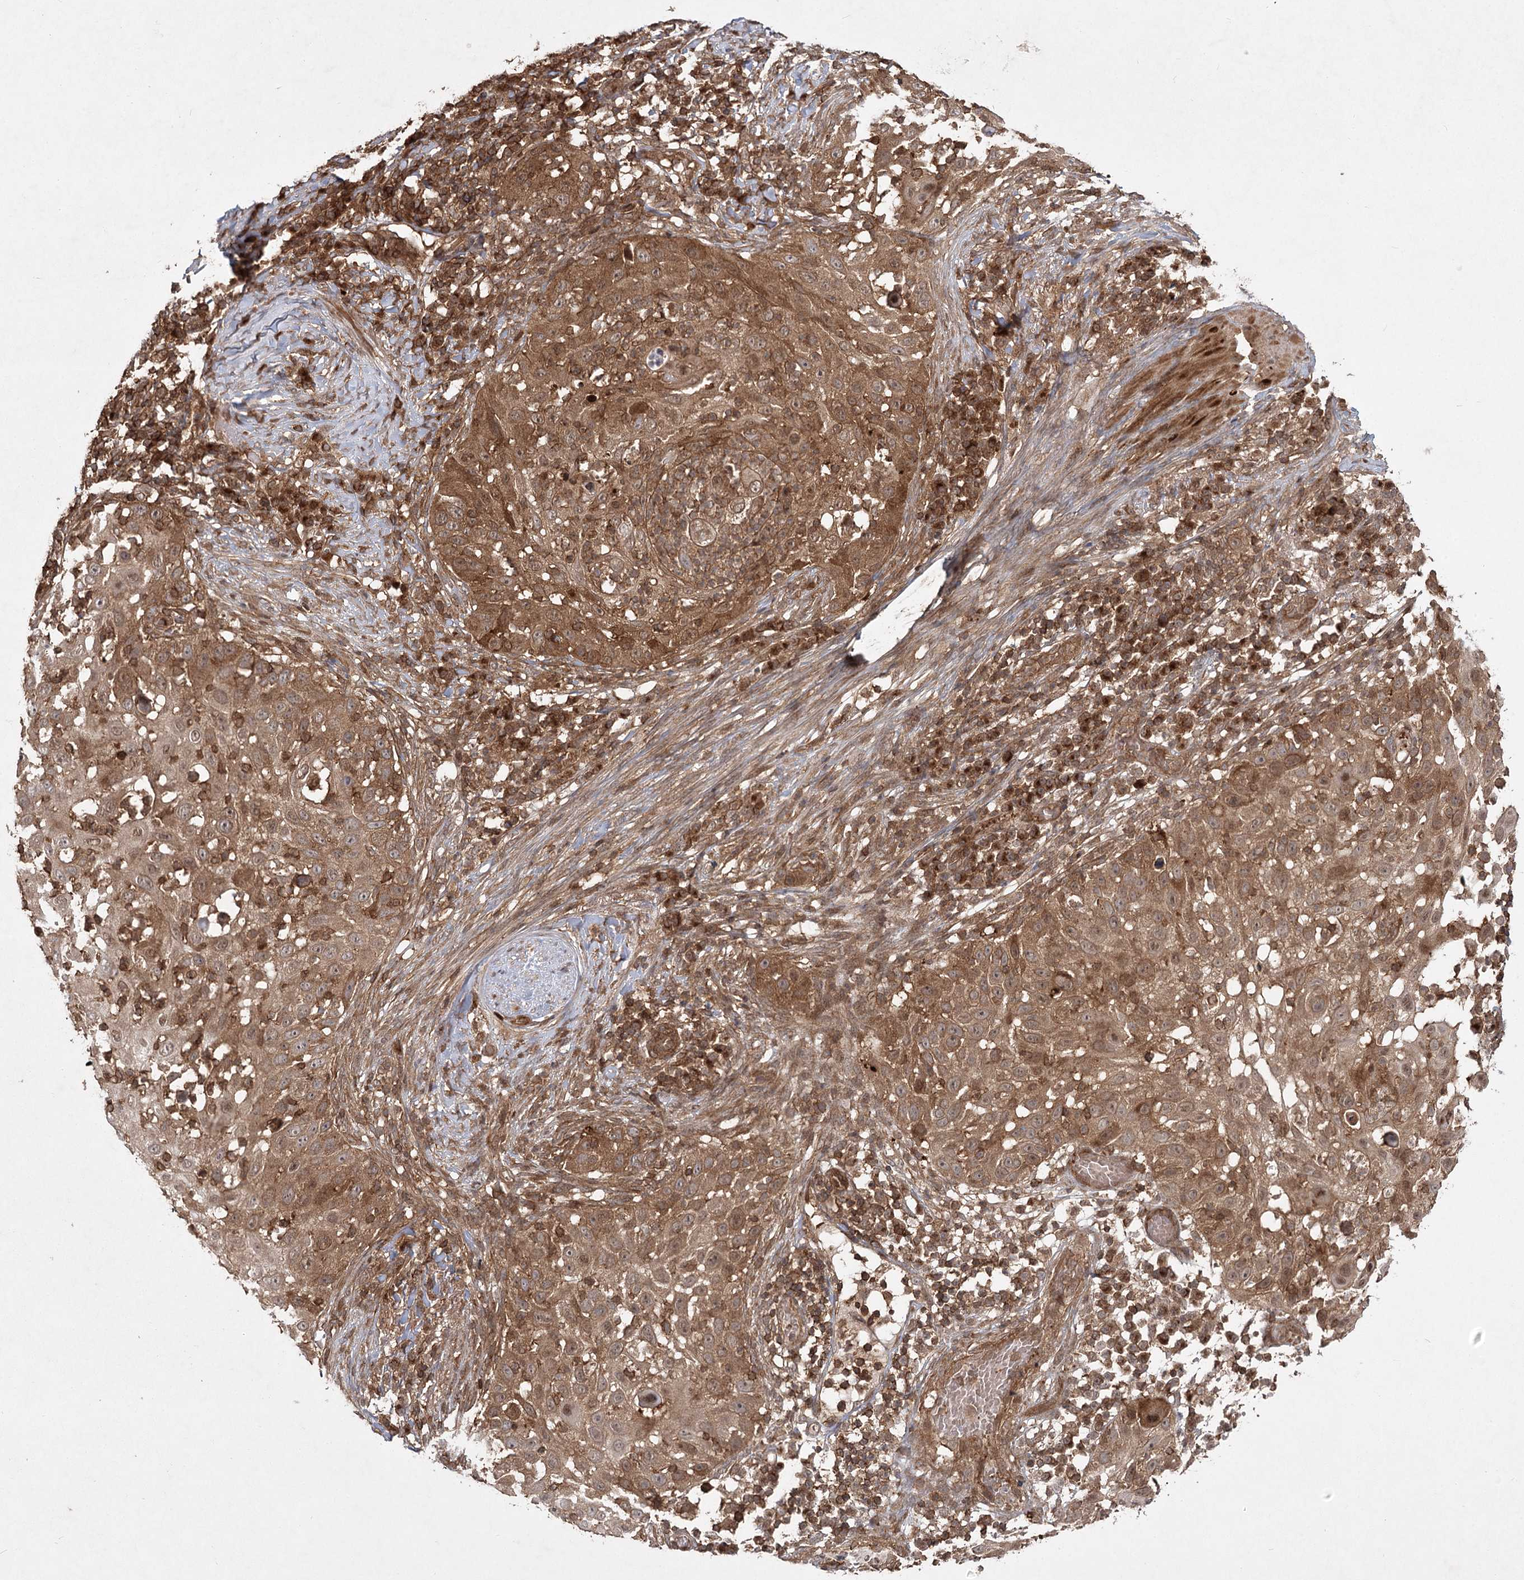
{"staining": {"intensity": "moderate", "quantity": ">75%", "location": "cytoplasmic/membranous,nuclear"}, "tissue": "skin cancer", "cell_type": "Tumor cells", "image_type": "cancer", "snomed": [{"axis": "morphology", "description": "Squamous cell carcinoma, NOS"}, {"axis": "topography", "description": "Skin"}], "caption": "Tumor cells display moderate cytoplasmic/membranous and nuclear expression in about >75% of cells in skin cancer.", "gene": "MDFIC", "patient": {"sex": "female", "age": 44}}